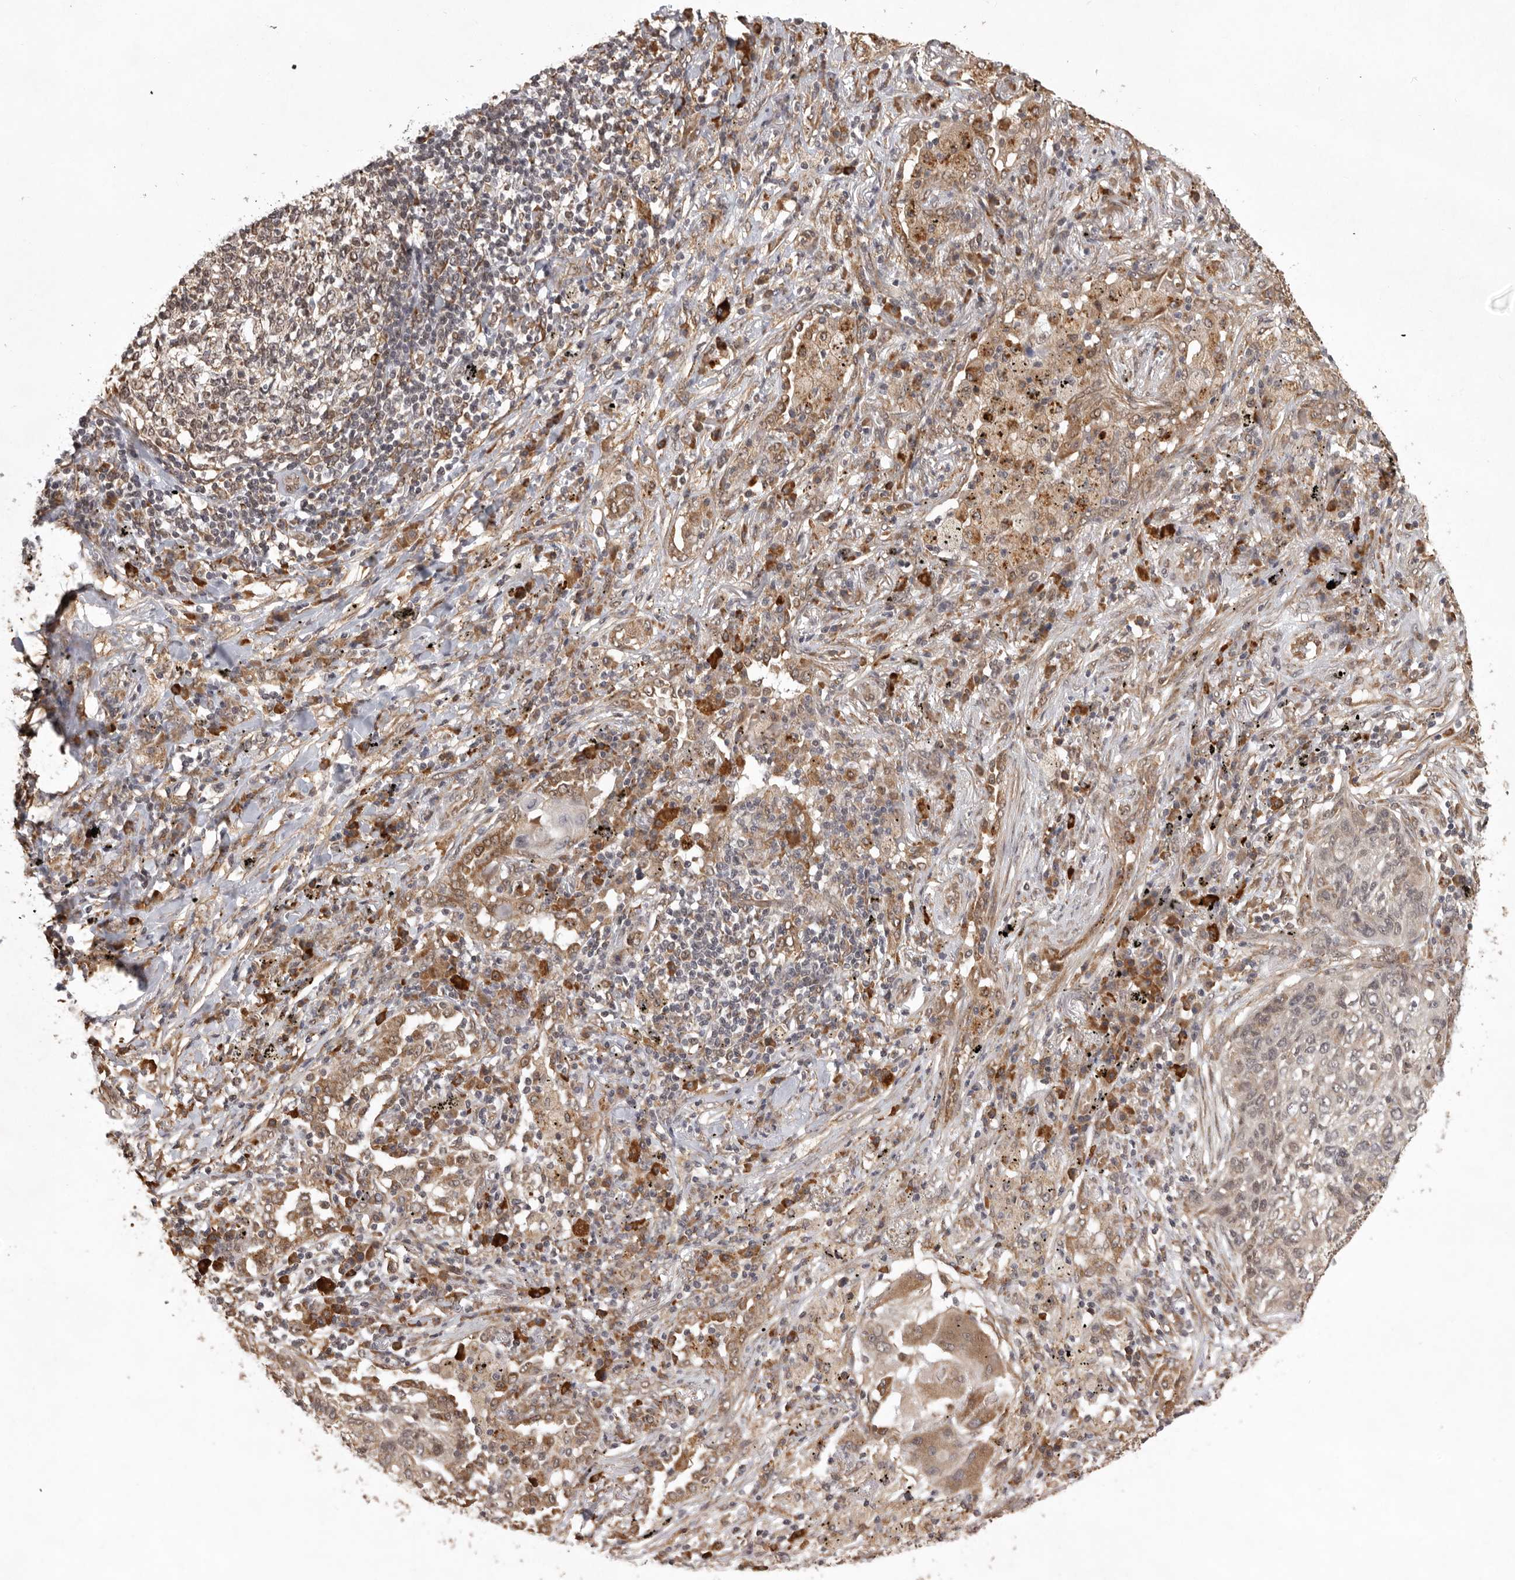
{"staining": {"intensity": "moderate", "quantity": ">75%", "location": "cytoplasmic/membranous"}, "tissue": "lung cancer", "cell_type": "Tumor cells", "image_type": "cancer", "snomed": [{"axis": "morphology", "description": "Squamous cell carcinoma, NOS"}, {"axis": "topography", "description": "Lung"}], "caption": "This histopathology image demonstrates IHC staining of squamous cell carcinoma (lung), with medium moderate cytoplasmic/membranous positivity in about >75% of tumor cells.", "gene": "ZNF83", "patient": {"sex": "female", "age": 63}}